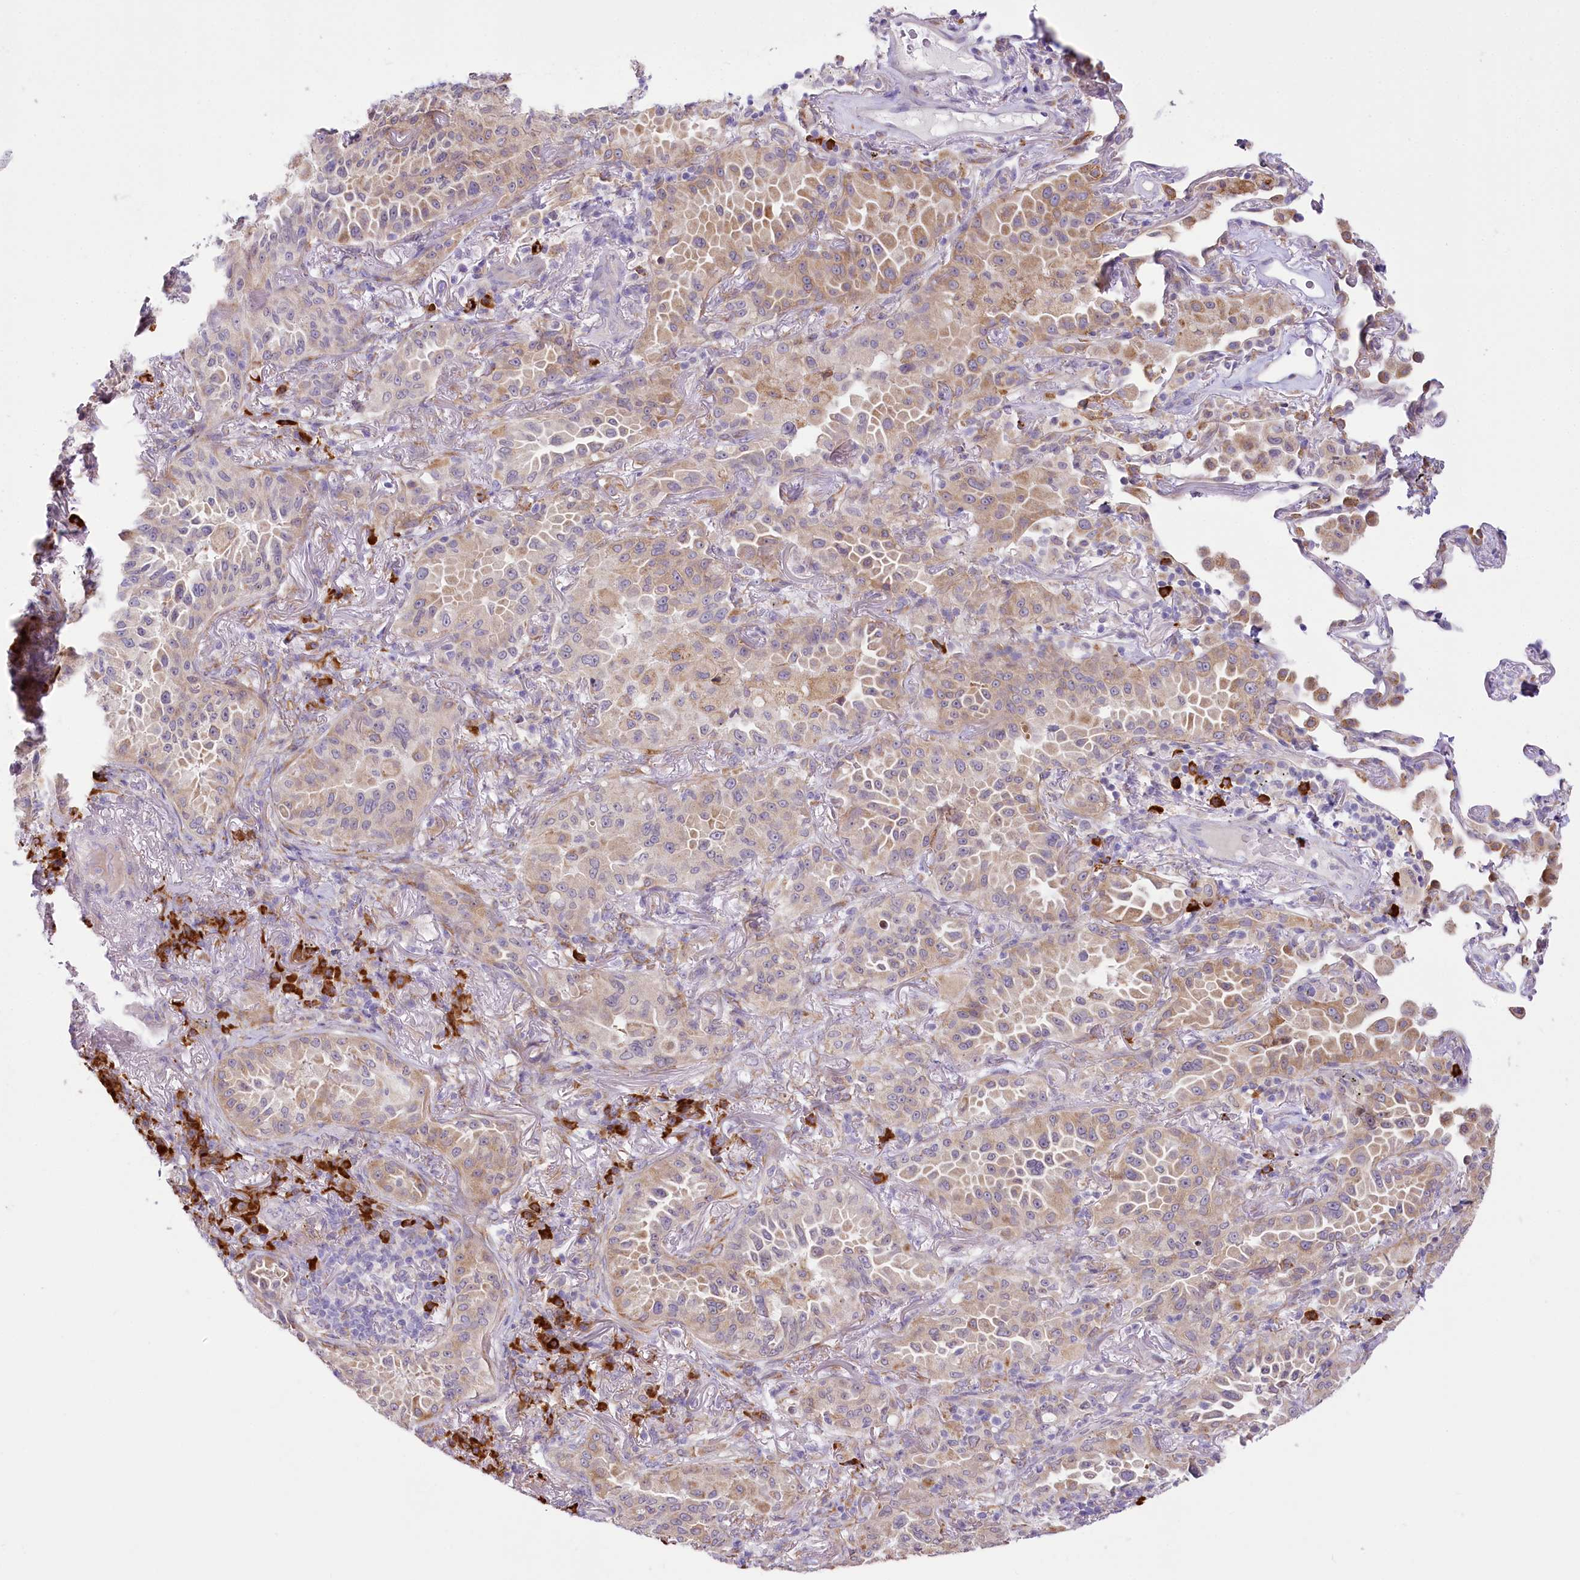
{"staining": {"intensity": "weak", "quantity": "25%-75%", "location": "cytoplasmic/membranous"}, "tissue": "lung cancer", "cell_type": "Tumor cells", "image_type": "cancer", "snomed": [{"axis": "morphology", "description": "Adenocarcinoma, NOS"}, {"axis": "topography", "description": "Lung"}], "caption": "The immunohistochemical stain labels weak cytoplasmic/membranous expression in tumor cells of lung cancer tissue.", "gene": "NCKAP5", "patient": {"sex": "female", "age": 69}}